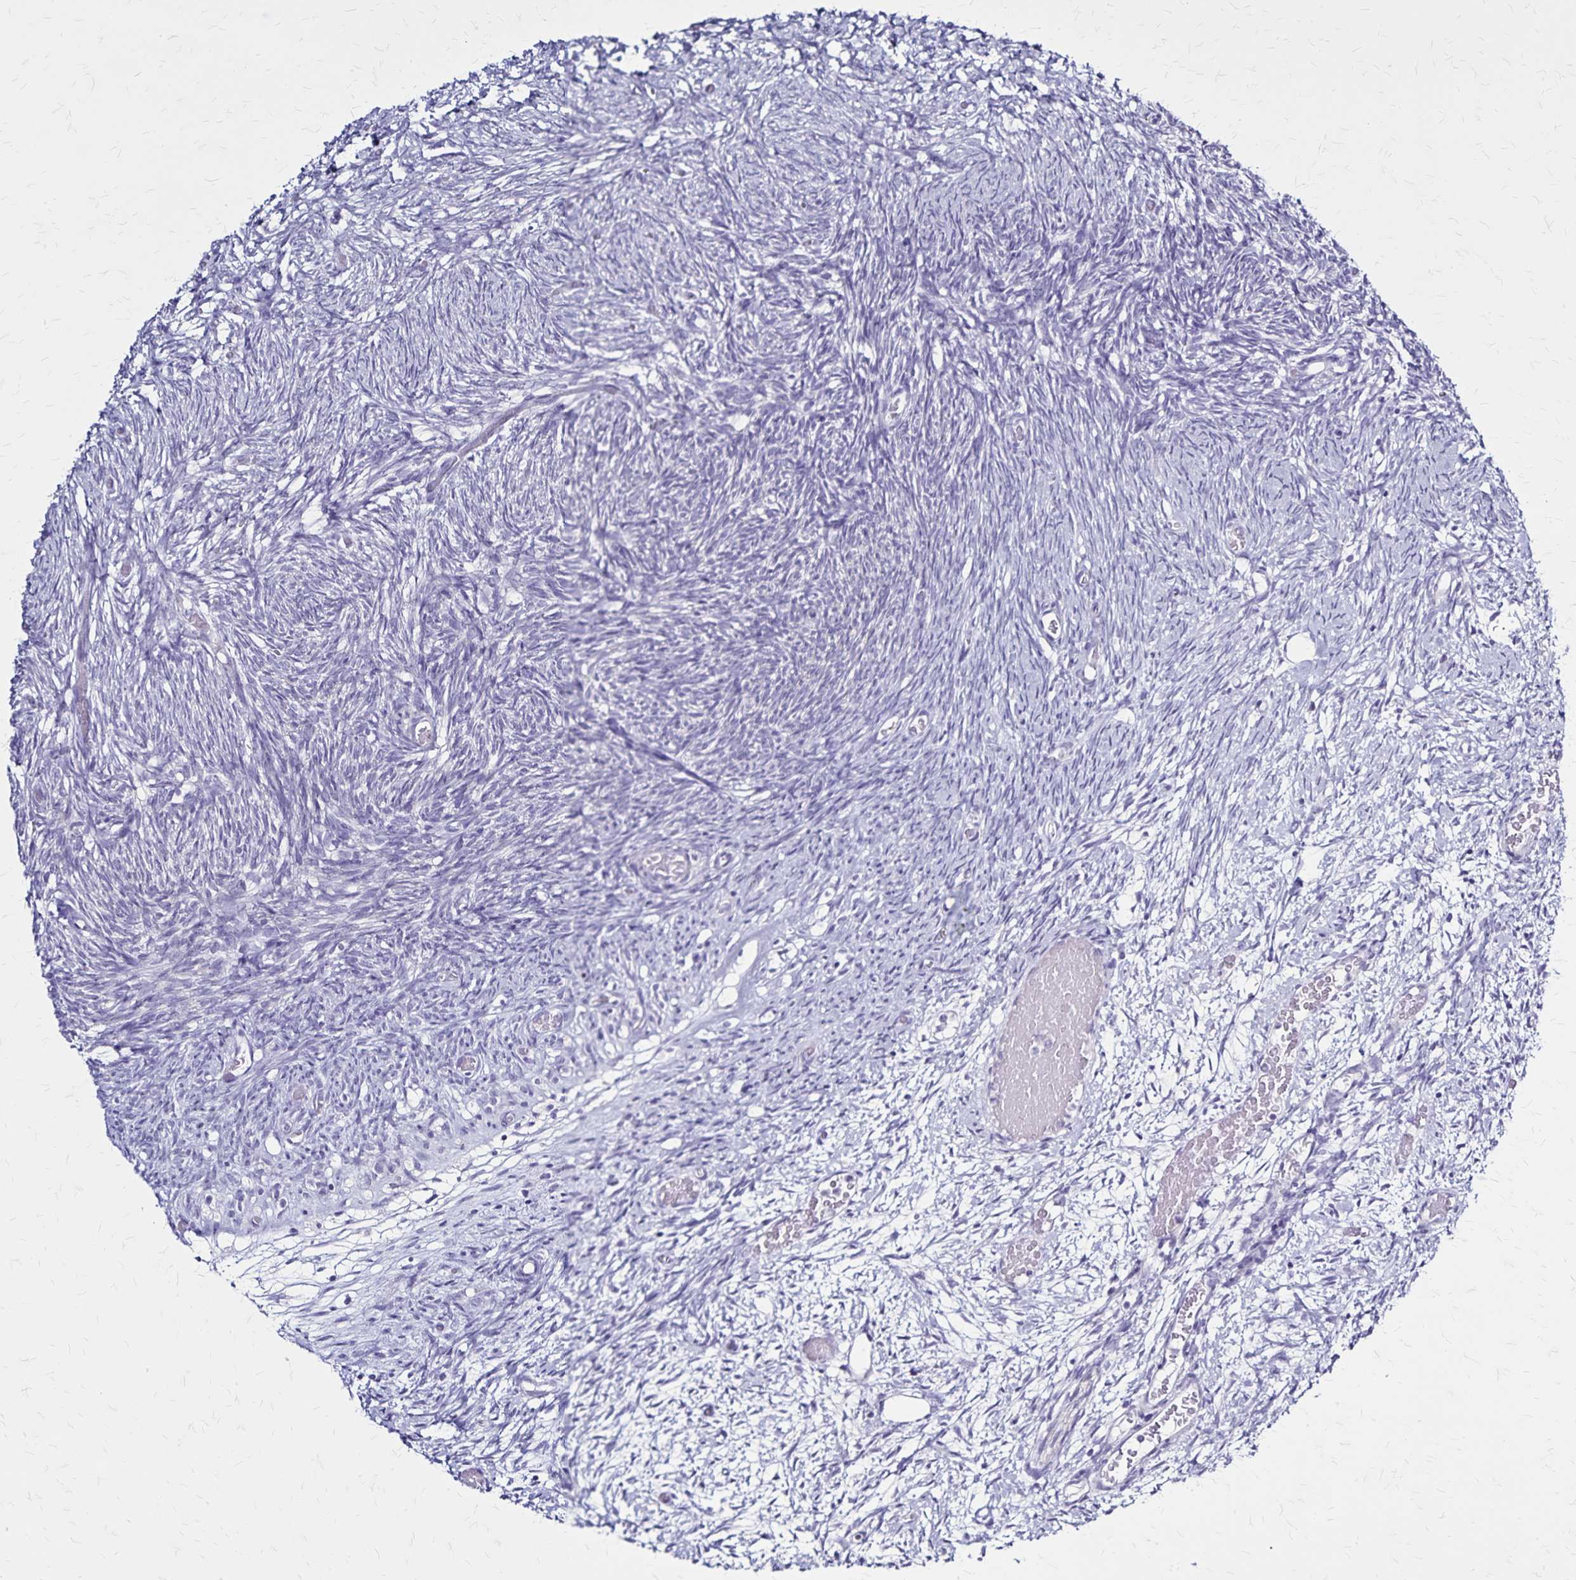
{"staining": {"intensity": "negative", "quantity": "none", "location": "none"}, "tissue": "ovary", "cell_type": "Follicle cells", "image_type": "normal", "snomed": [{"axis": "morphology", "description": "Normal tissue, NOS"}, {"axis": "topography", "description": "Ovary"}], "caption": "This photomicrograph is of normal ovary stained with IHC to label a protein in brown with the nuclei are counter-stained blue. There is no positivity in follicle cells. The staining was performed using DAB to visualize the protein expression in brown, while the nuclei were stained in blue with hematoxylin (Magnification: 20x).", "gene": "PLXNA4", "patient": {"sex": "female", "age": 39}}